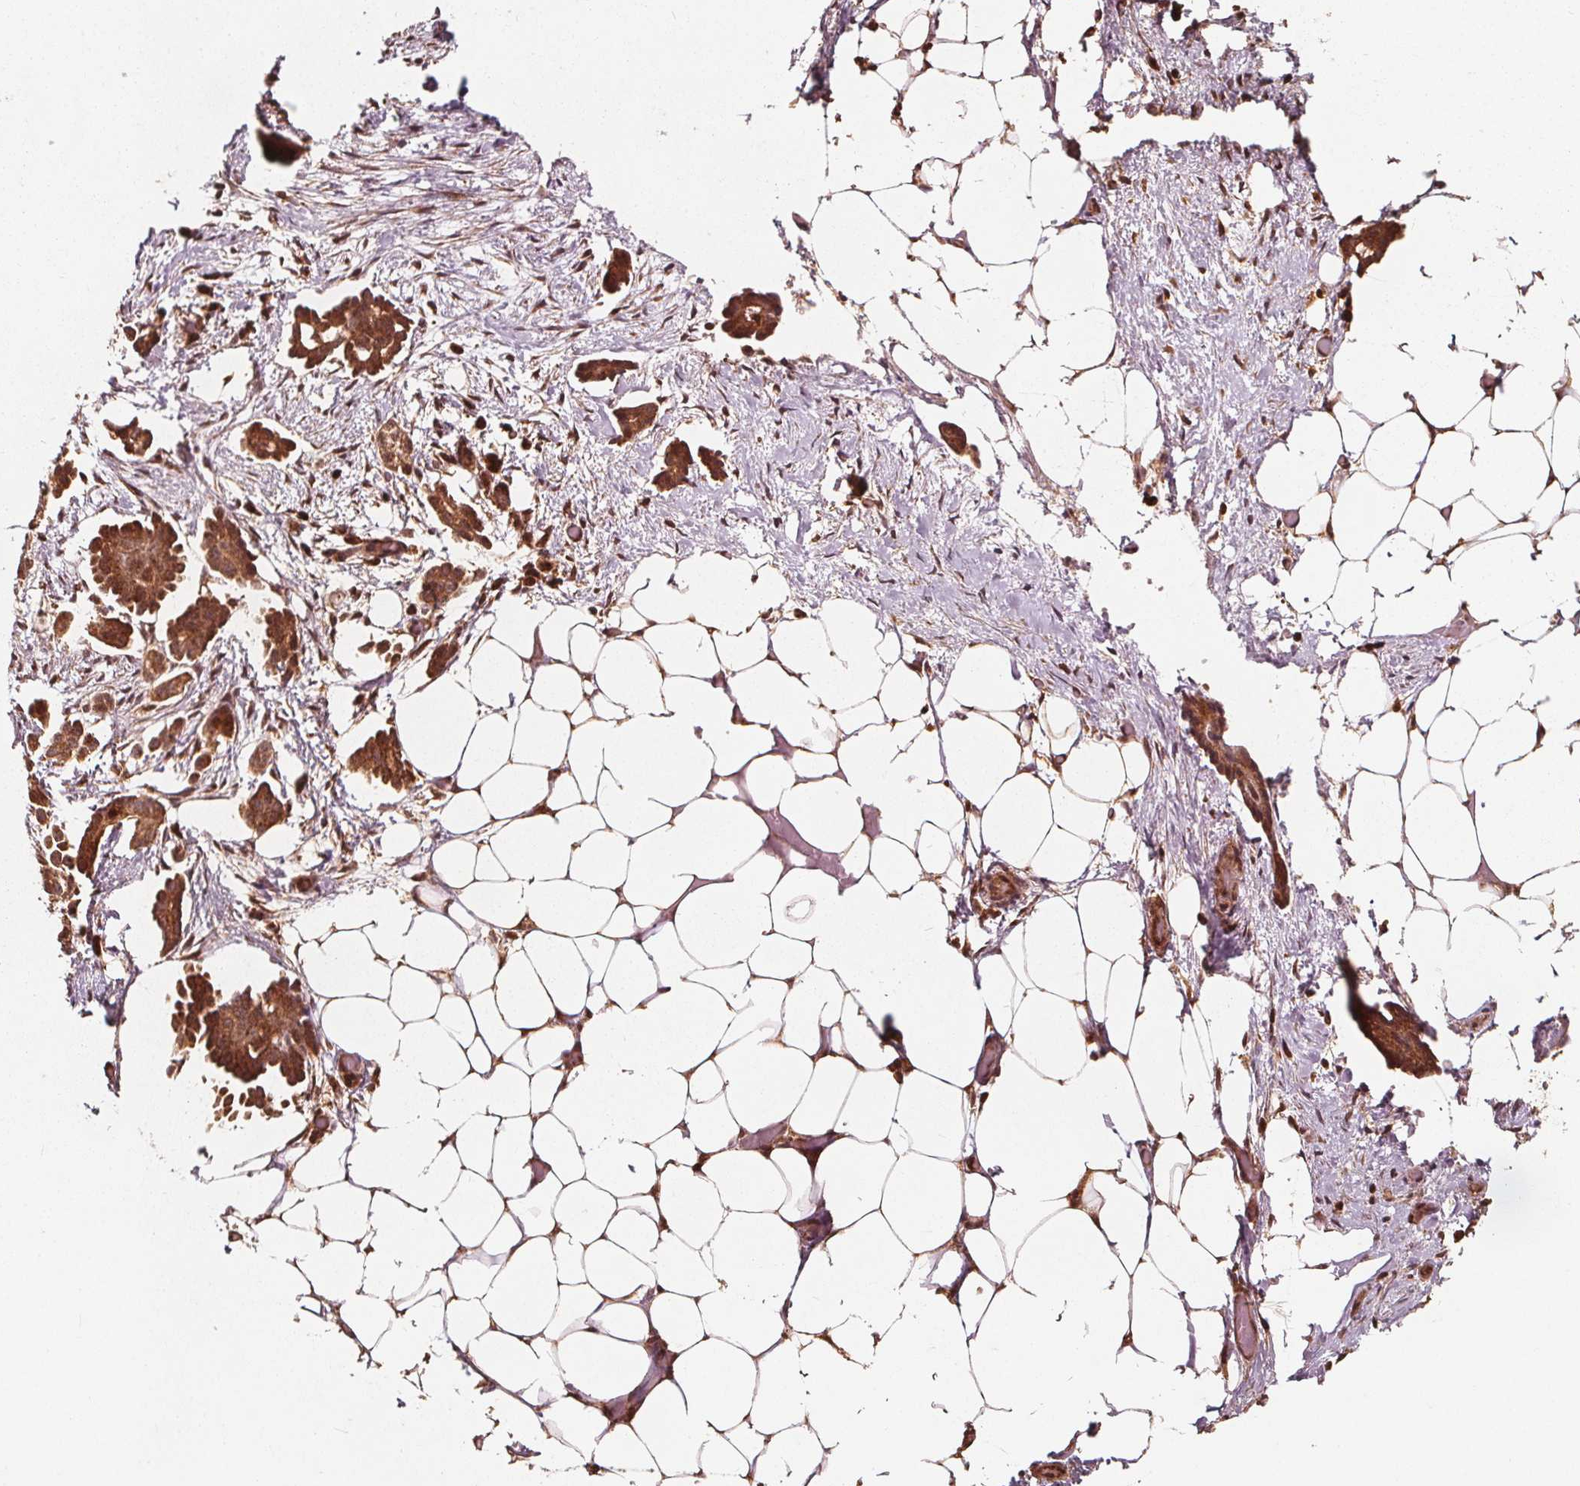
{"staining": {"intensity": "strong", "quantity": ">75%", "location": "cytoplasmic/membranous"}, "tissue": "ovarian cancer", "cell_type": "Tumor cells", "image_type": "cancer", "snomed": [{"axis": "morphology", "description": "Cystadenocarcinoma, serous, NOS"}, {"axis": "topography", "description": "Ovary"}], "caption": "Human serous cystadenocarcinoma (ovarian) stained with a protein marker reveals strong staining in tumor cells.", "gene": "AIP", "patient": {"sex": "female", "age": 50}}